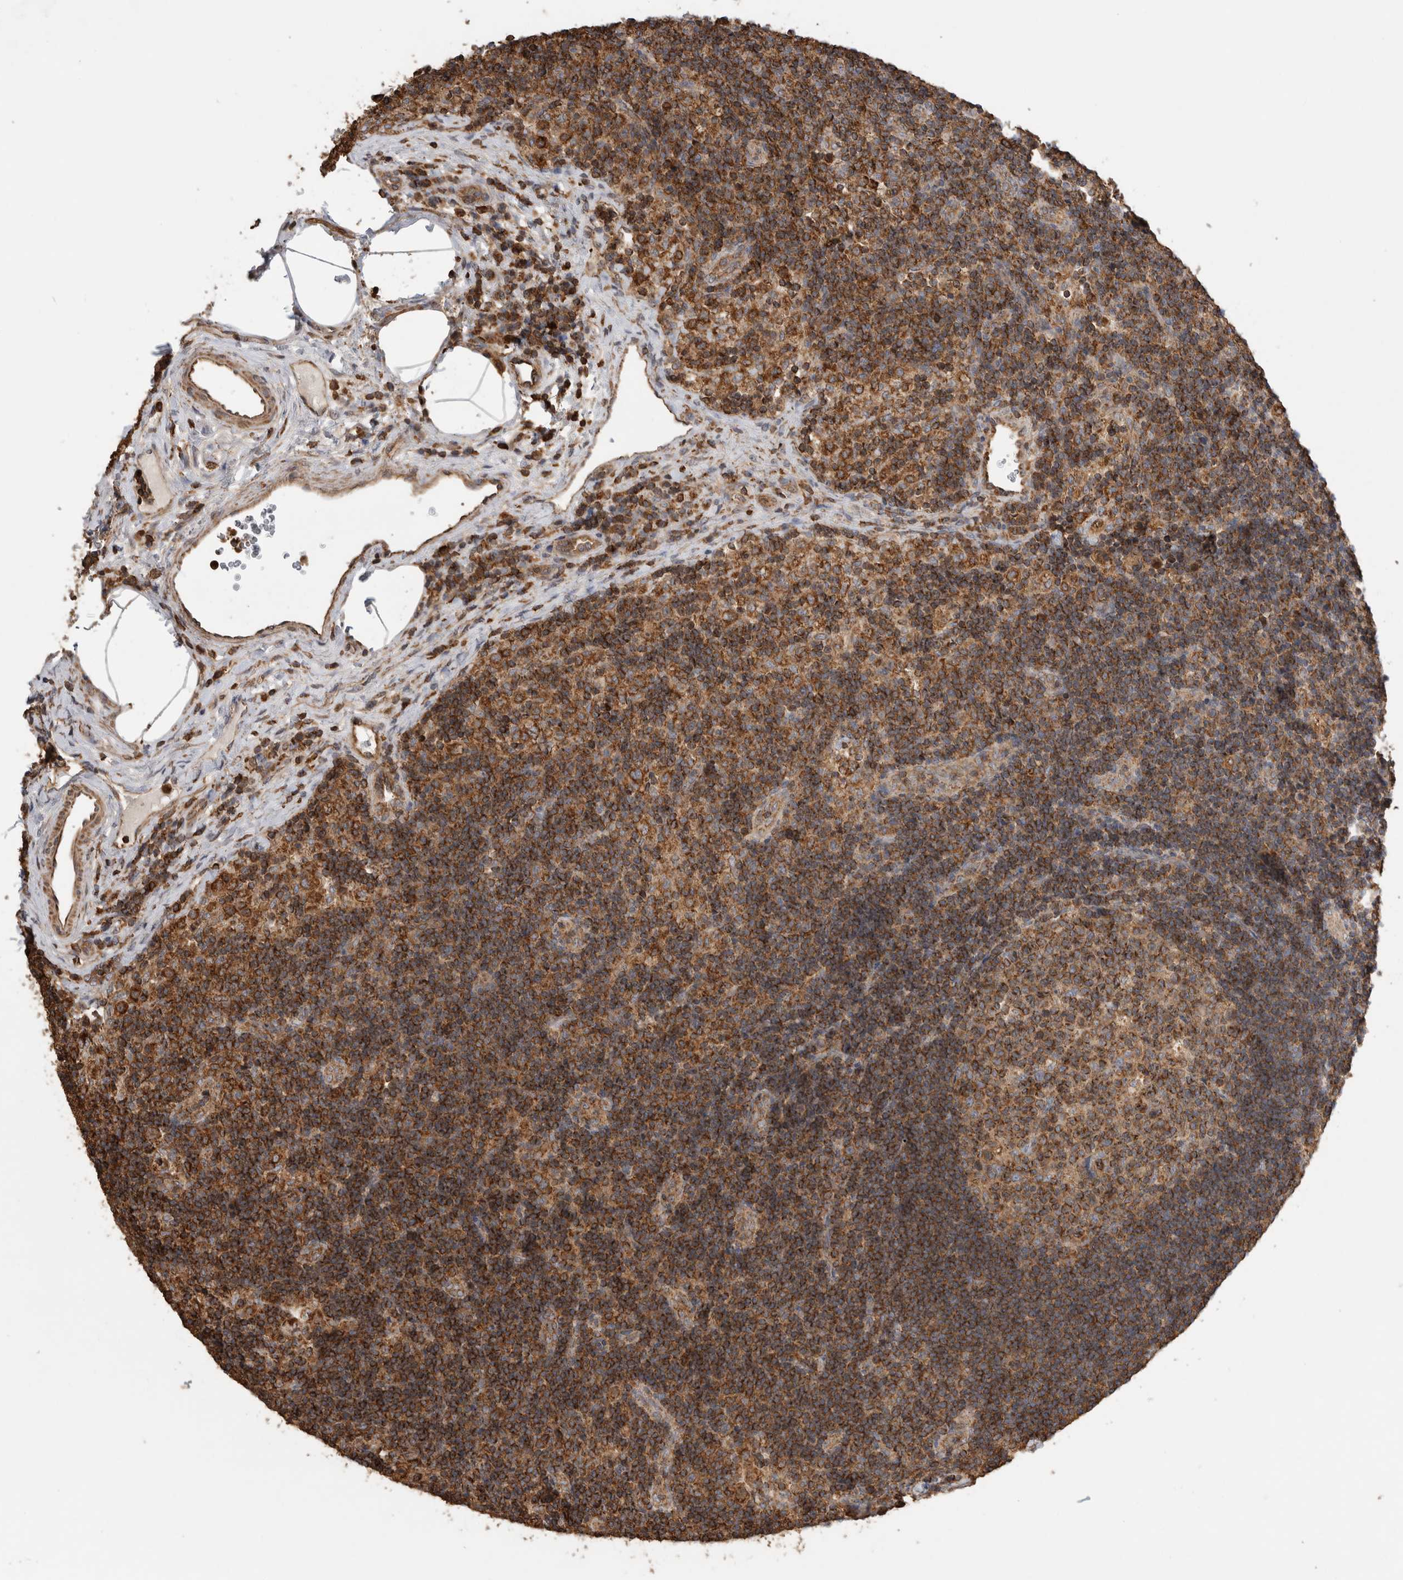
{"staining": {"intensity": "strong", "quantity": "25%-75%", "location": "cytoplasmic/membranous"}, "tissue": "lymph node", "cell_type": "Germinal center cells", "image_type": "normal", "snomed": [{"axis": "morphology", "description": "Normal tissue, NOS"}, {"axis": "topography", "description": "Lymph node"}], "caption": "Immunohistochemical staining of normal human lymph node shows high levels of strong cytoplasmic/membranous positivity in about 25%-75% of germinal center cells. (brown staining indicates protein expression, while blue staining denotes nuclei).", "gene": "IMMP2L", "patient": {"sex": "female", "age": 22}}